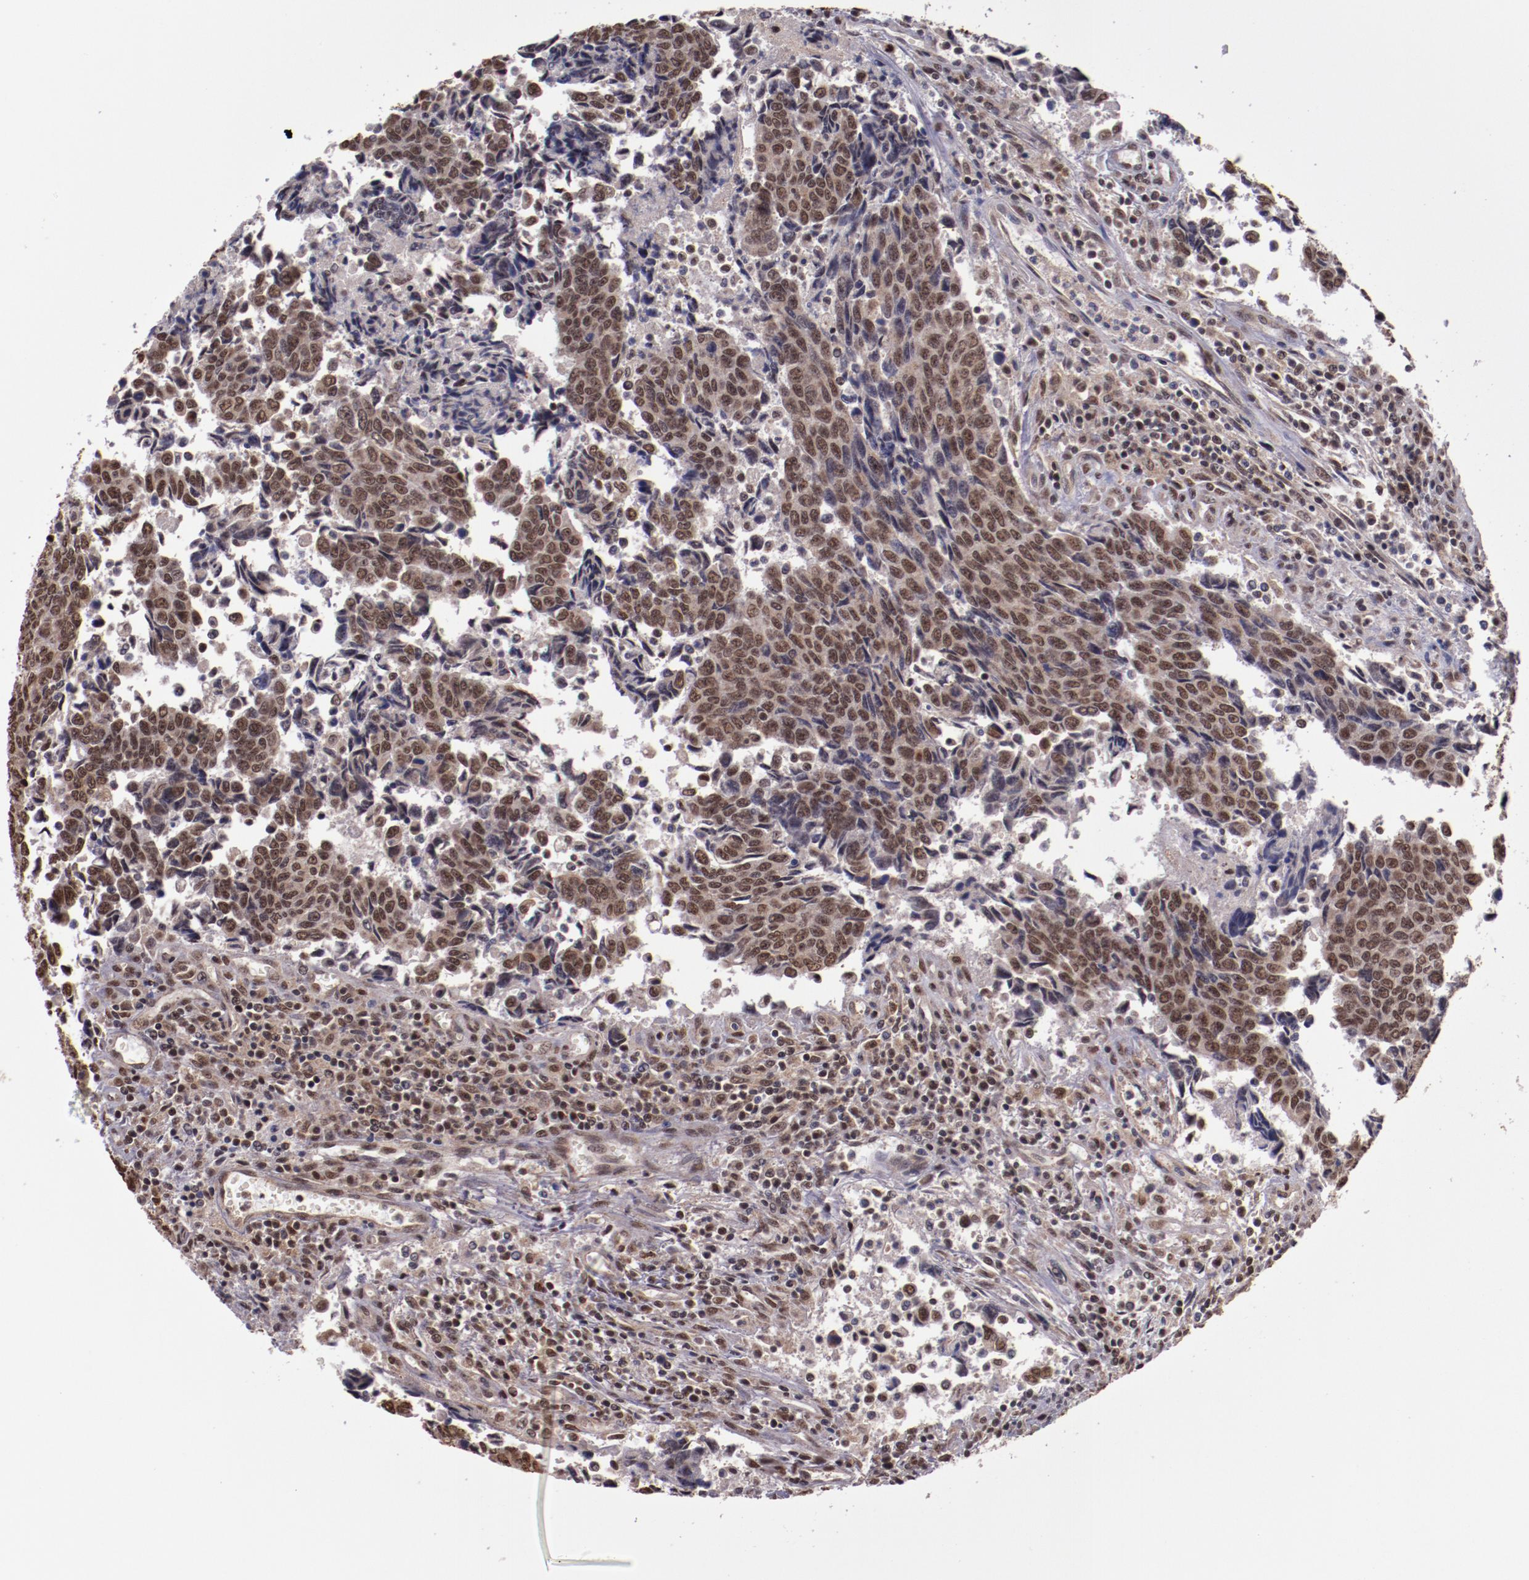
{"staining": {"intensity": "moderate", "quantity": ">75%", "location": "cytoplasmic/membranous,nuclear"}, "tissue": "urothelial cancer", "cell_type": "Tumor cells", "image_type": "cancer", "snomed": [{"axis": "morphology", "description": "Urothelial carcinoma, High grade"}, {"axis": "topography", "description": "Urinary bladder"}], "caption": "An IHC histopathology image of tumor tissue is shown. Protein staining in brown labels moderate cytoplasmic/membranous and nuclear positivity in urothelial cancer within tumor cells.", "gene": "CECR2", "patient": {"sex": "male", "age": 86}}